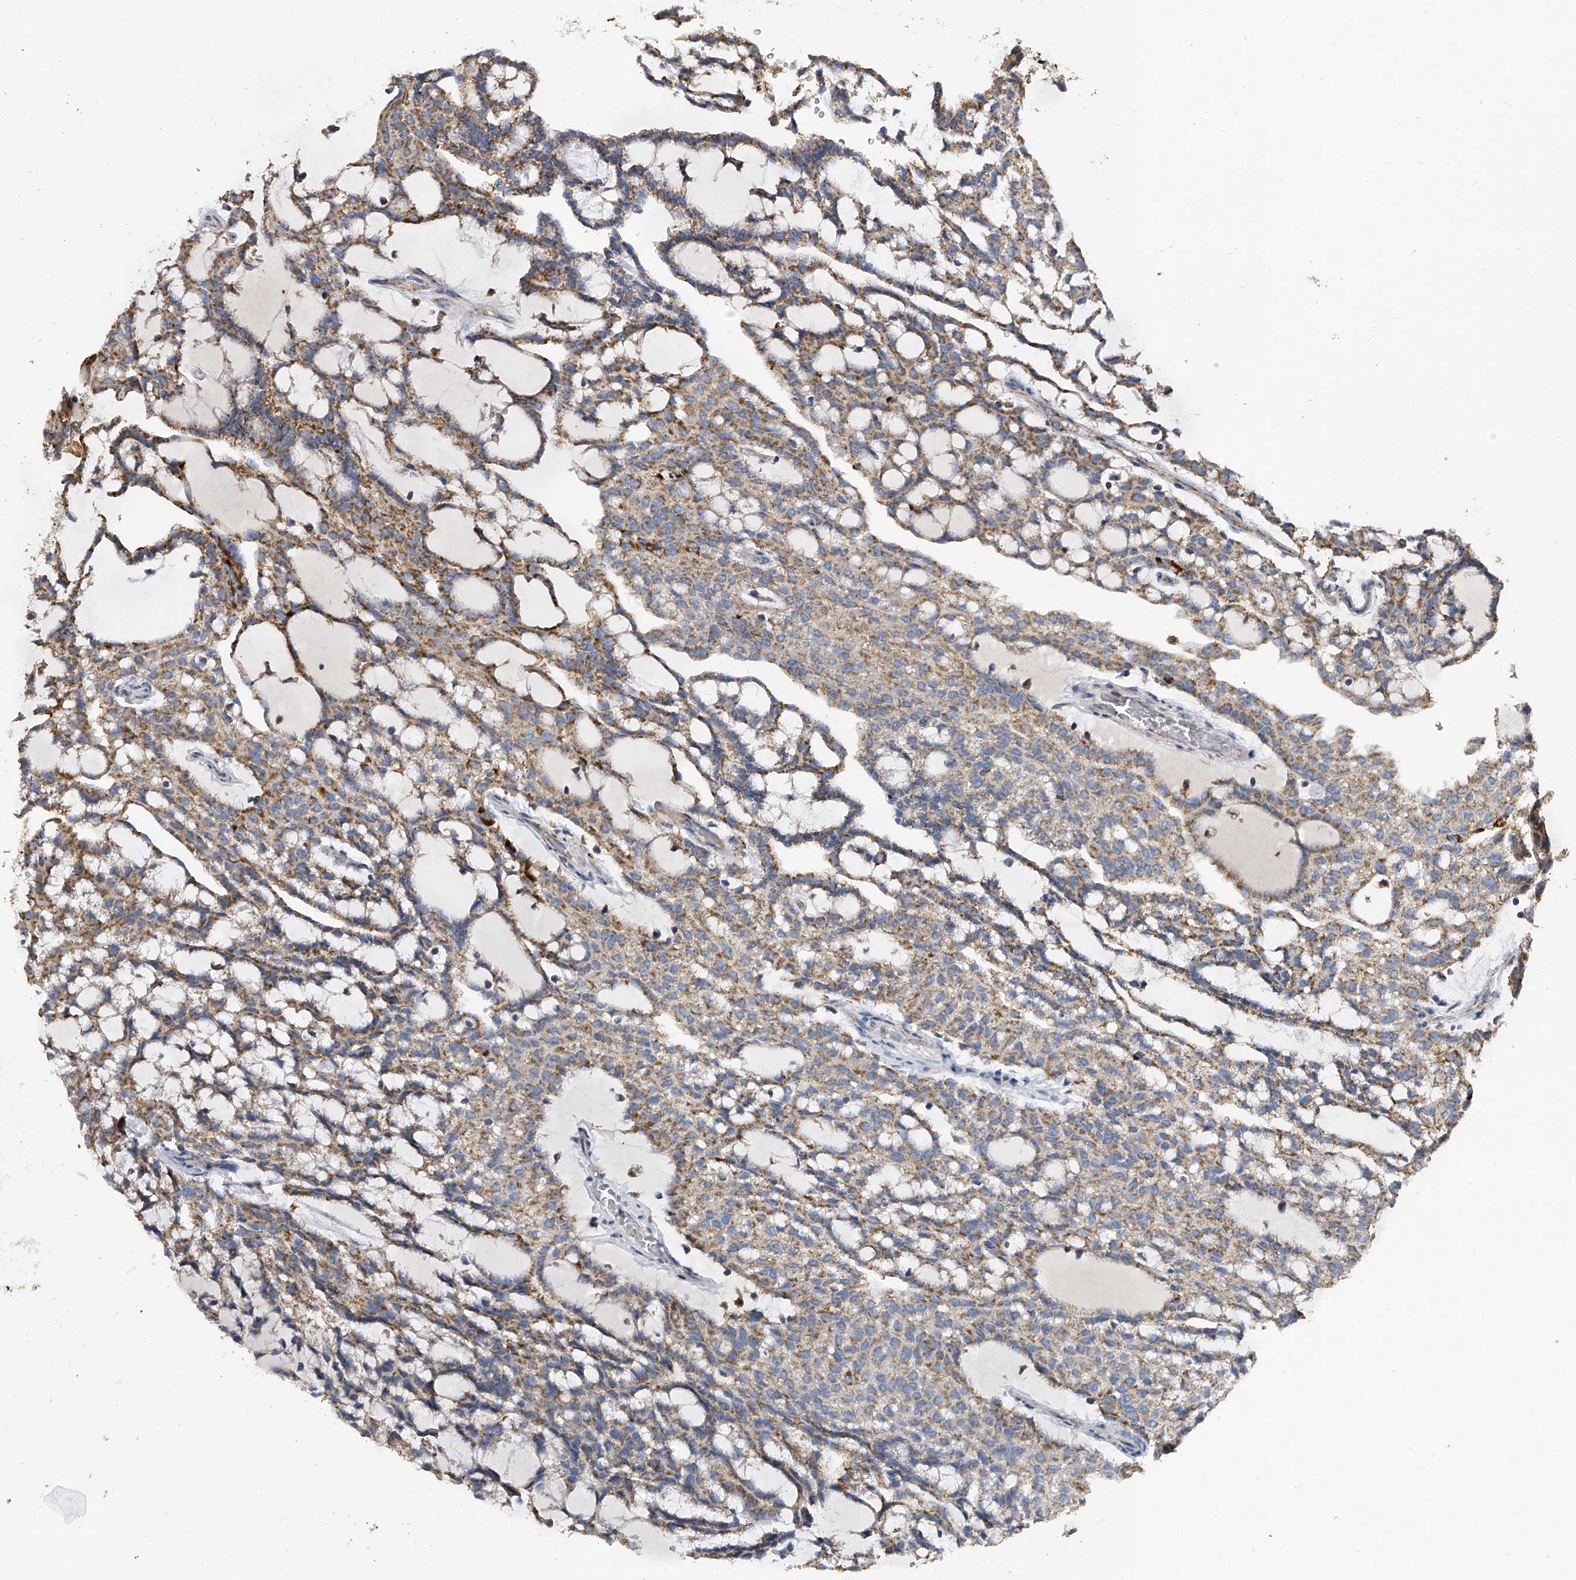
{"staining": {"intensity": "moderate", "quantity": "25%-75%", "location": "cytoplasmic/membranous"}, "tissue": "renal cancer", "cell_type": "Tumor cells", "image_type": "cancer", "snomed": [{"axis": "morphology", "description": "Adenocarcinoma, NOS"}, {"axis": "topography", "description": "Kidney"}], "caption": "Immunohistochemical staining of human adenocarcinoma (renal) demonstrates medium levels of moderate cytoplasmic/membranous positivity in about 25%-75% of tumor cells.", "gene": "MRPL28", "patient": {"sex": "male", "age": 63}}